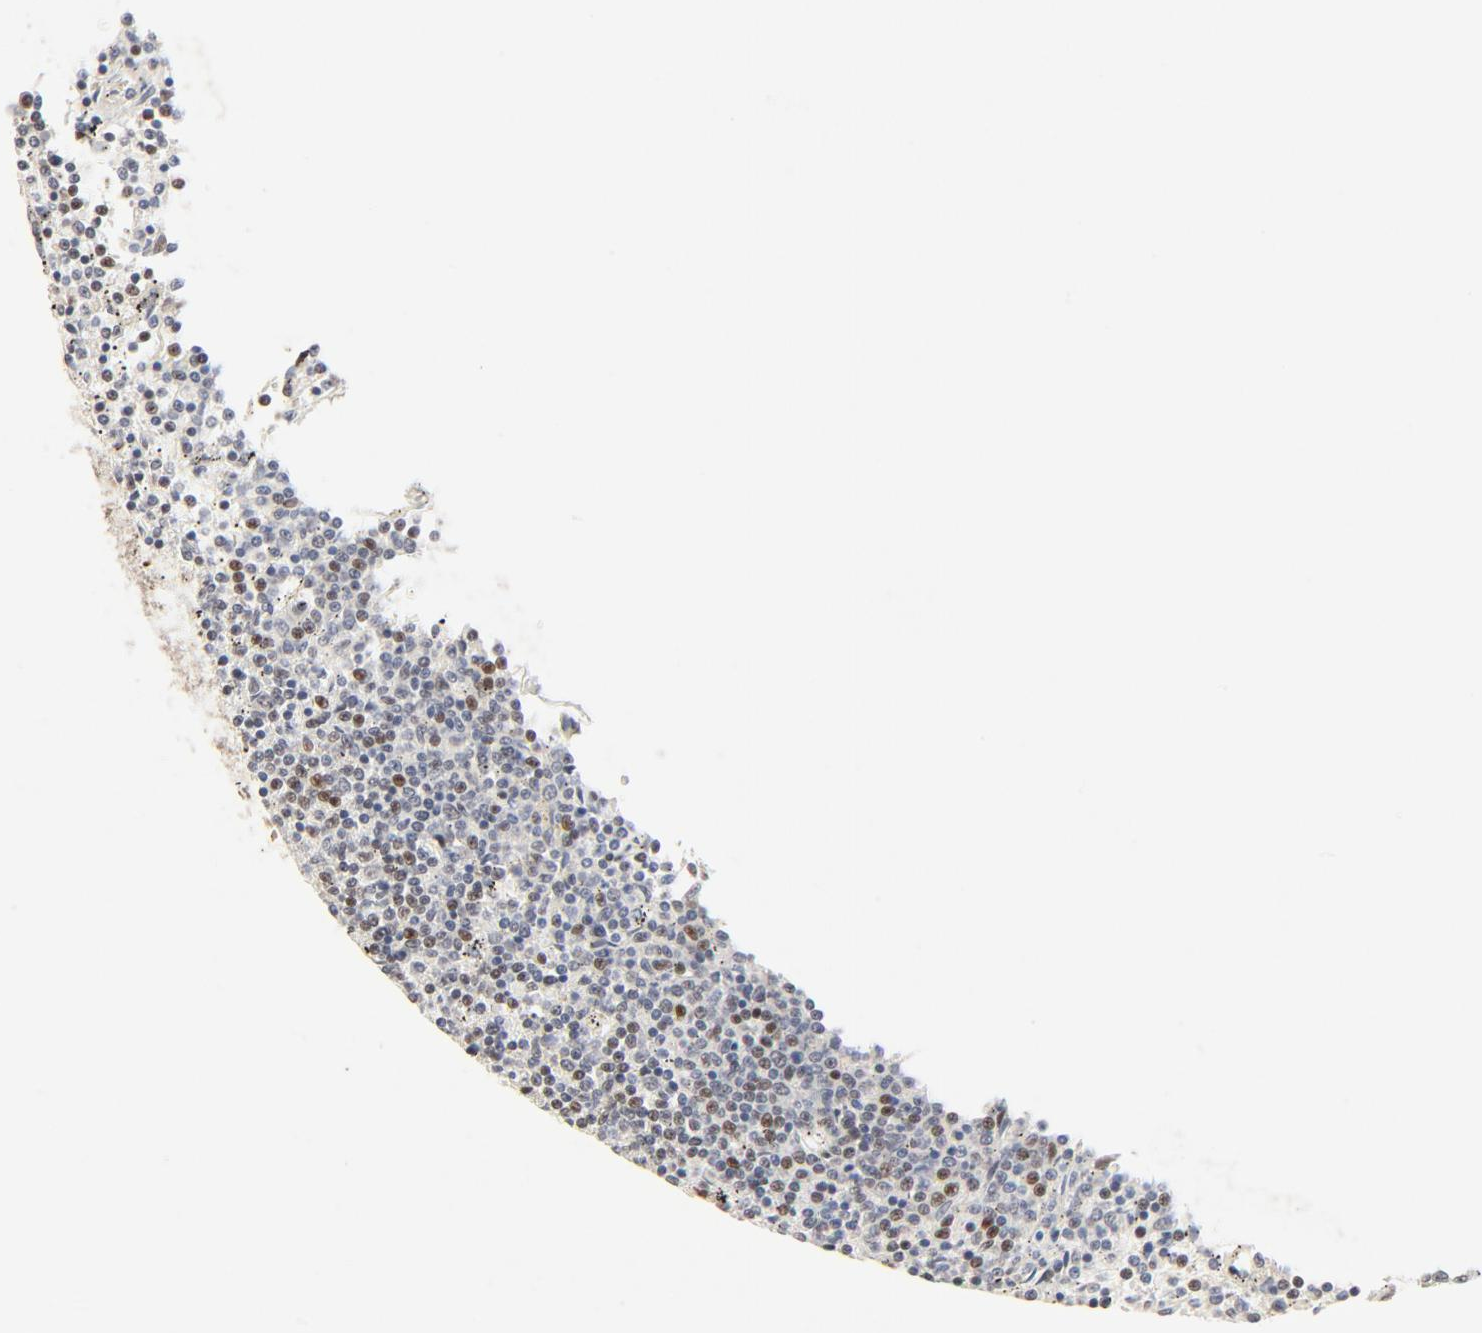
{"staining": {"intensity": "weak", "quantity": "<25%", "location": "nuclear"}, "tissue": "lymphoma", "cell_type": "Tumor cells", "image_type": "cancer", "snomed": [{"axis": "morphology", "description": "Malignant lymphoma, non-Hodgkin's type, Low grade"}, {"axis": "topography", "description": "Spleen"}], "caption": "This is an immunohistochemistry (IHC) image of low-grade malignant lymphoma, non-Hodgkin's type. There is no positivity in tumor cells.", "gene": "GTF2I", "patient": {"sex": "female", "age": 50}}